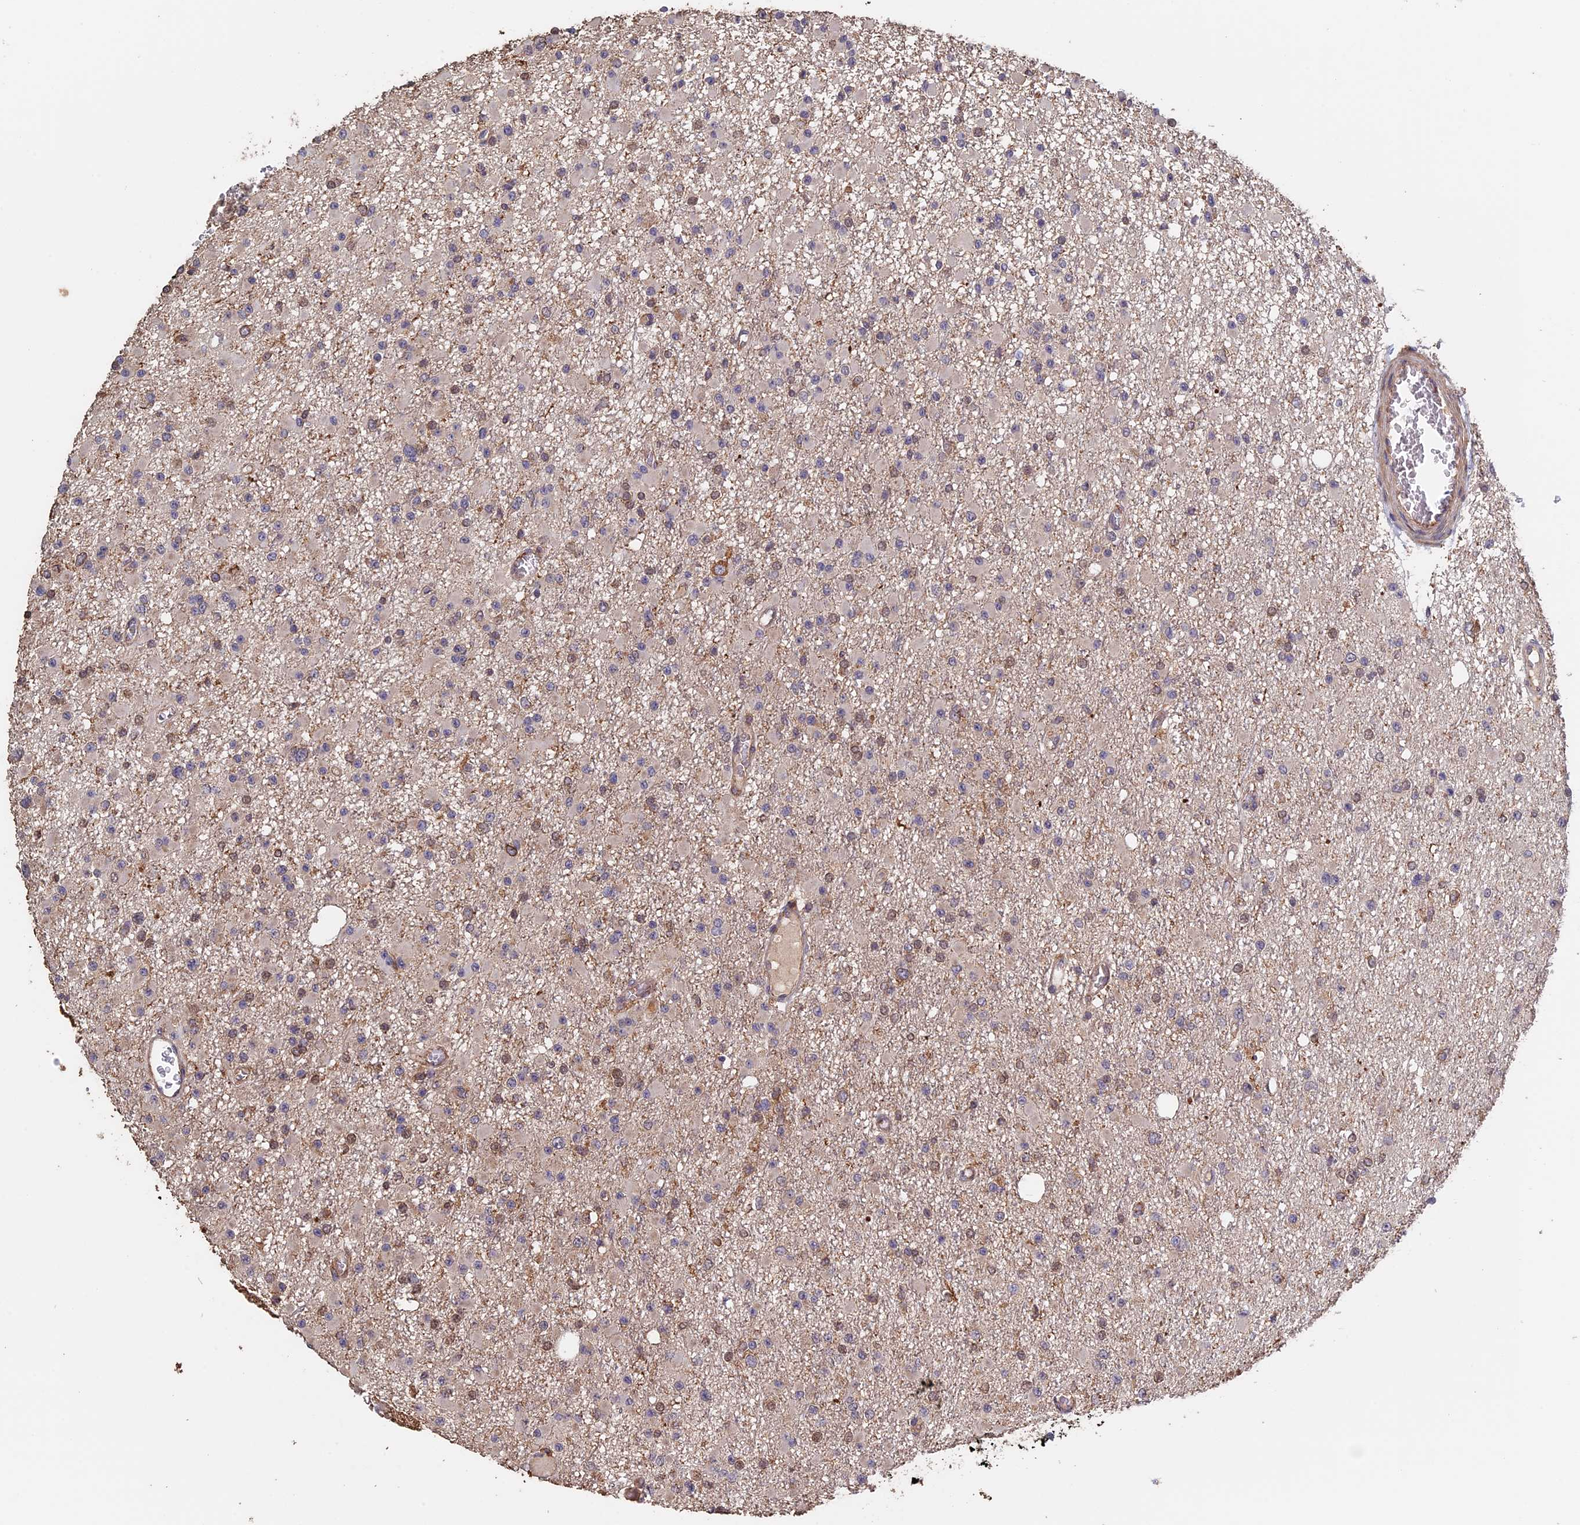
{"staining": {"intensity": "negative", "quantity": "none", "location": "none"}, "tissue": "glioma", "cell_type": "Tumor cells", "image_type": "cancer", "snomed": [{"axis": "morphology", "description": "Glioma, malignant, Low grade"}, {"axis": "topography", "description": "Brain"}], "caption": "High power microscopy micrograph of an IHC photomicrograph of malignant low-grade glioma, revealing no significant expression in tumor cells.", "gene": "PIGQ", "patient": {"sex": "female", "age": 22}}